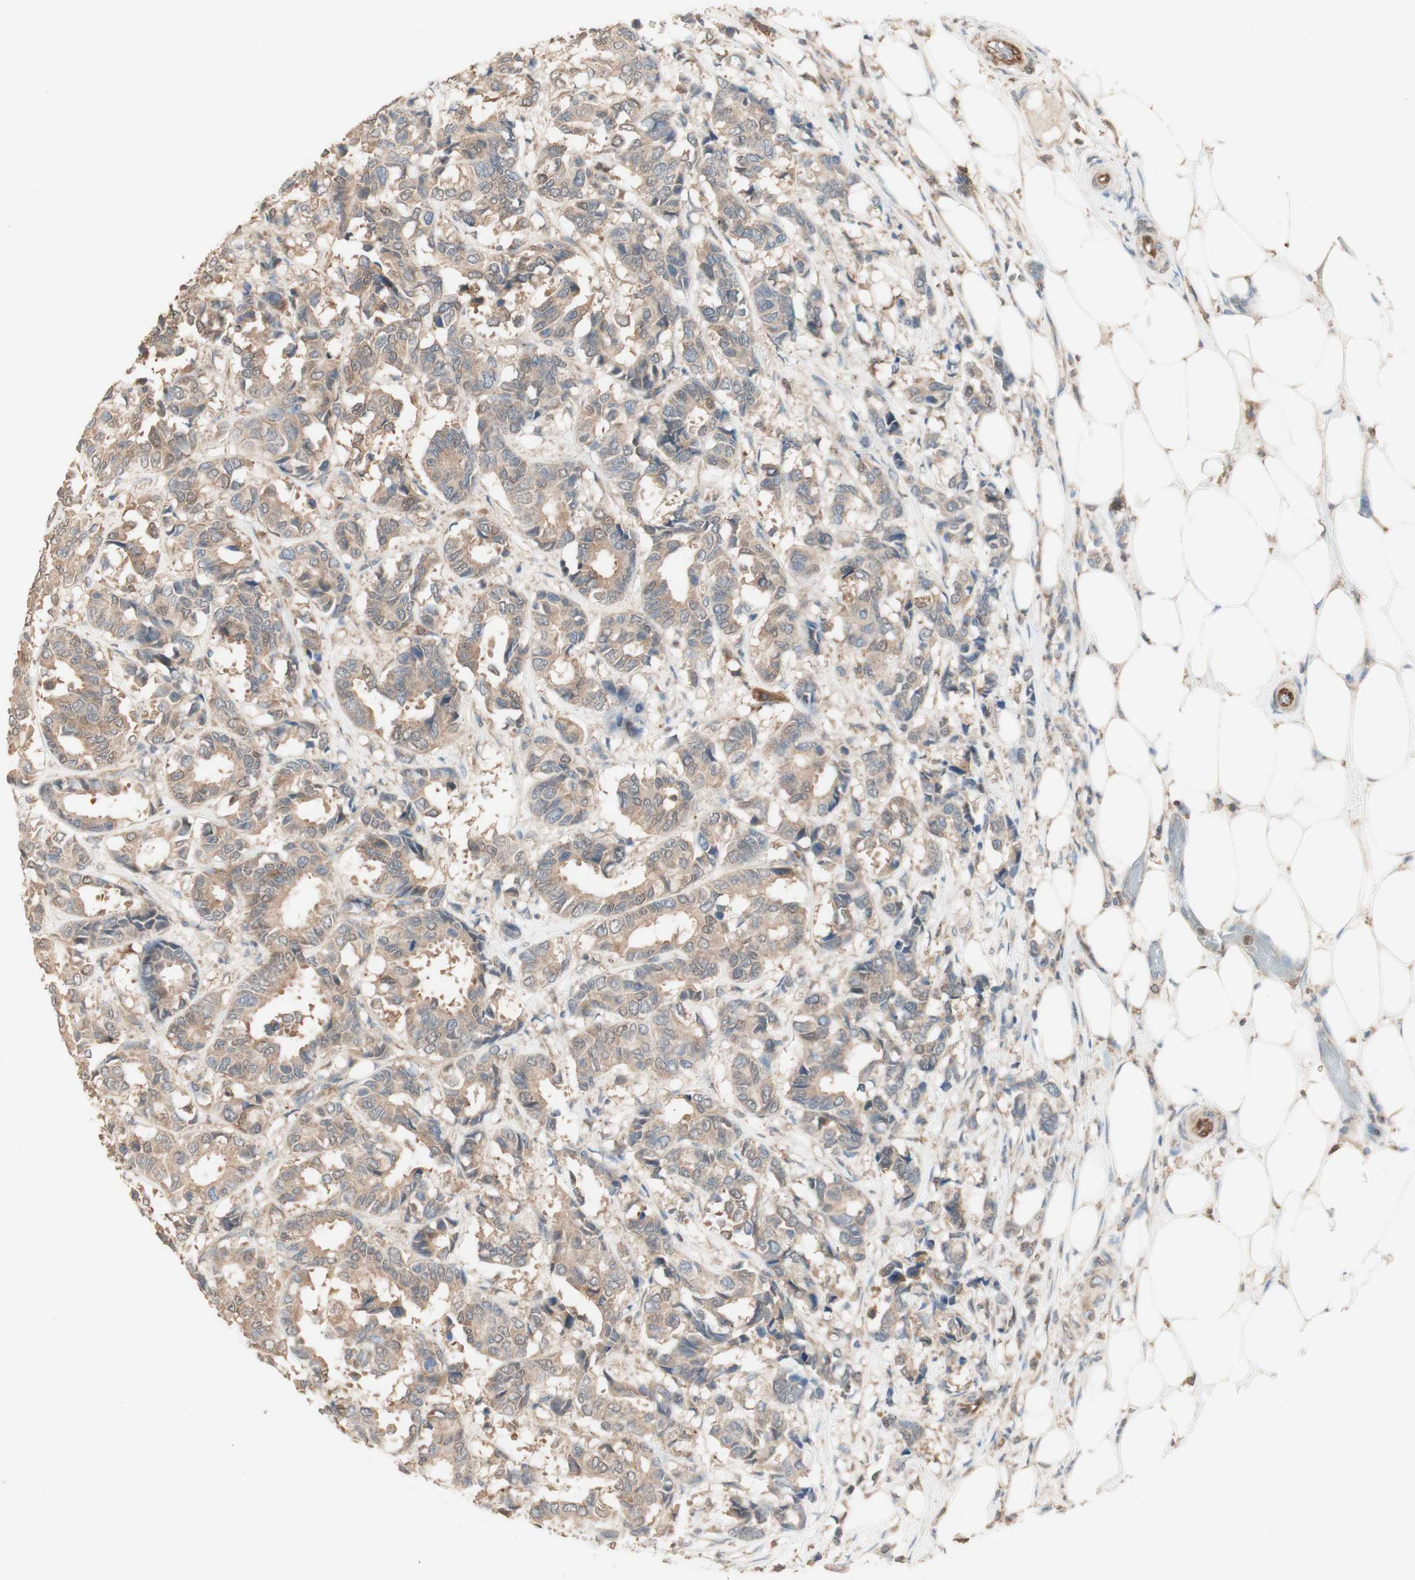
{"staining": {"intensity": "weak", "quantity": ">75%", "location": "cytoplasmic/membranous"}, "tissue": "breast cancer", "cell_type": "Tumor cells", "image_type": "cancer", "snomed": [{"axis": "morphology", "description": "Duct carcinoma"}, {"axis": "topography", "description": "Breast"}], "caption": "Weak cytoplasmic/membranous staining is identified in approximately >75% of tumor cells in breast infiltrating ductal carcinoma.", "gene": "COMT", "patient": {"sex": "female", "age": 87}}